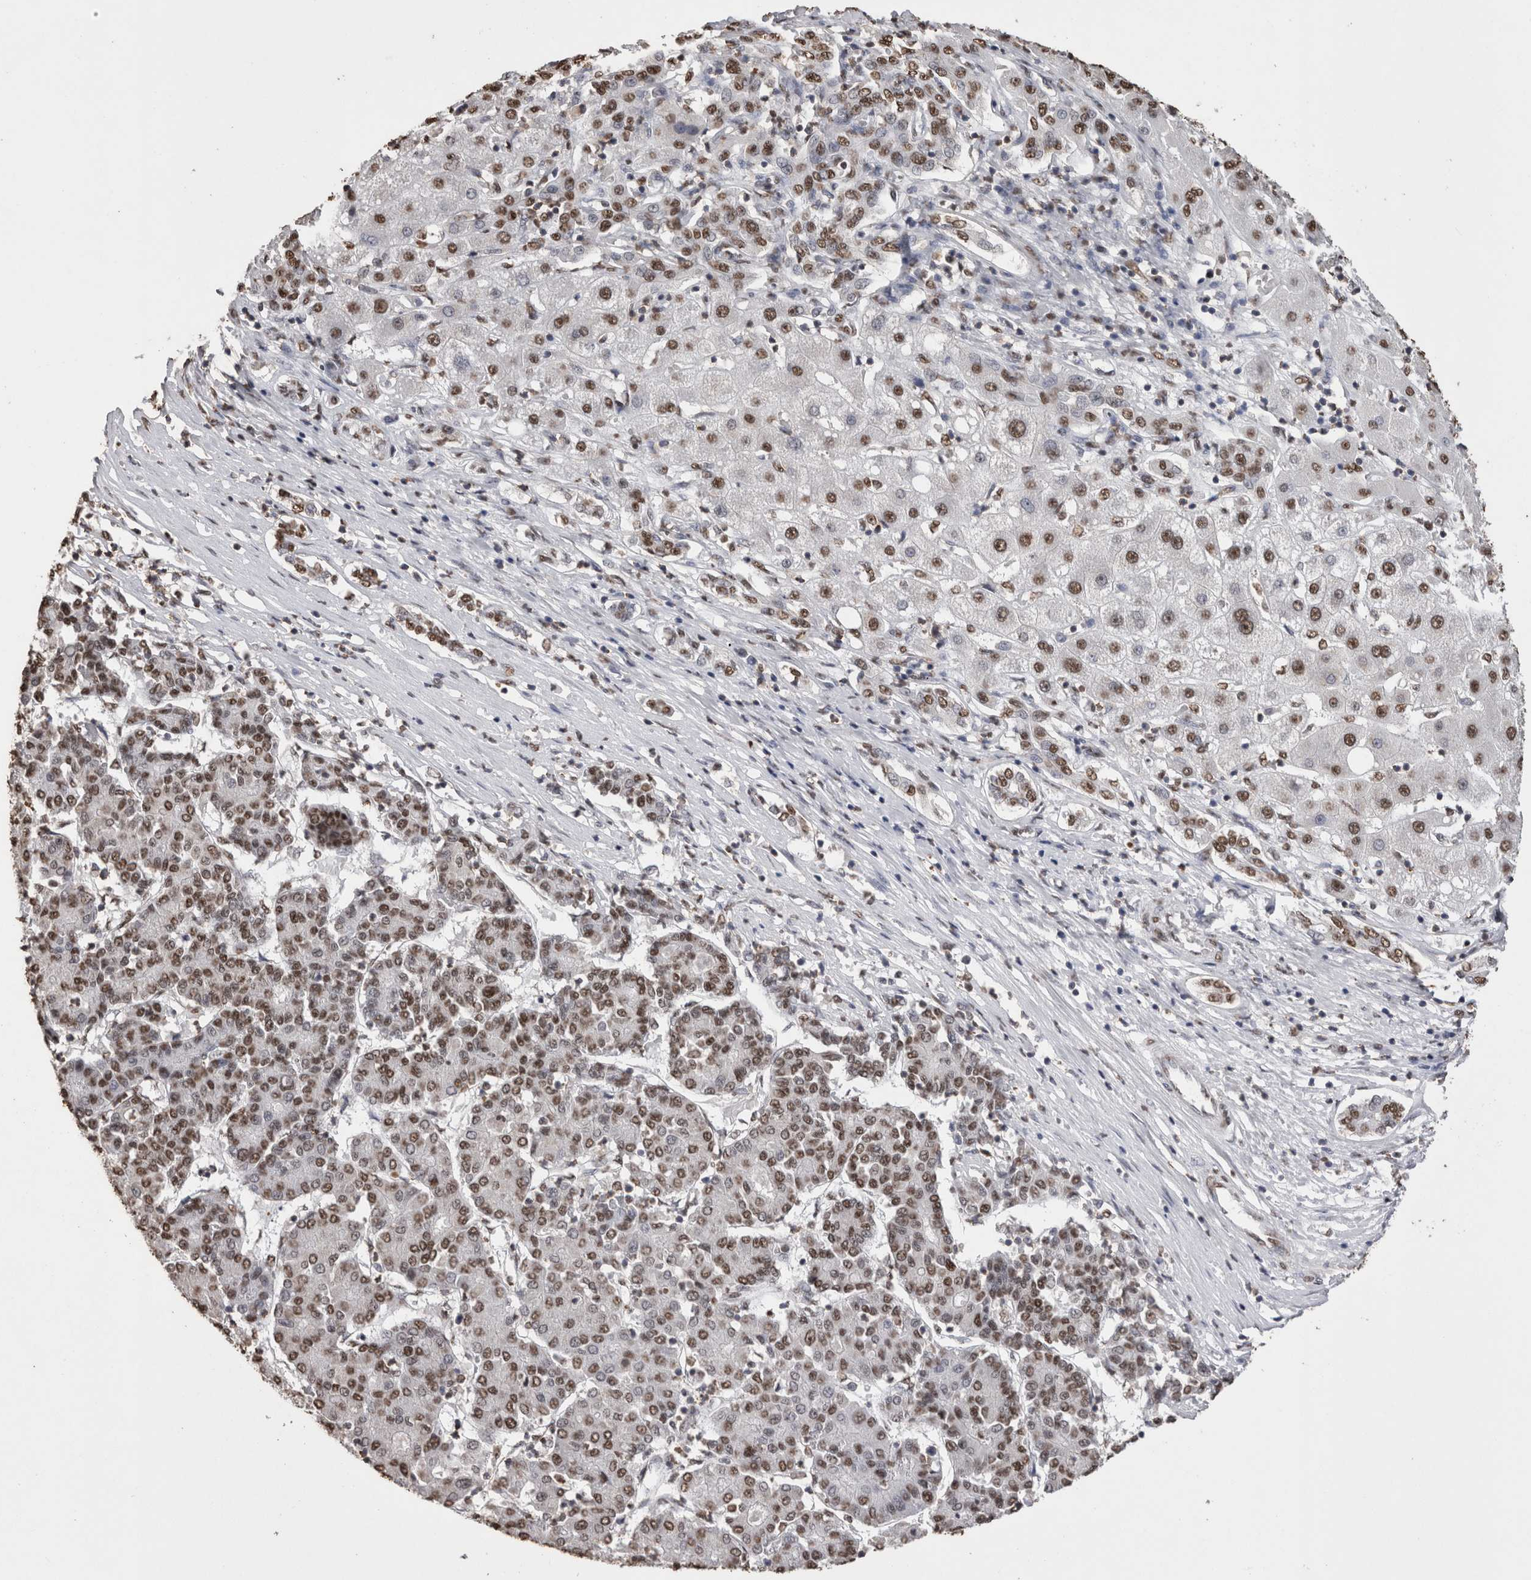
{"staining": {"intensity": "moderate", "quantity": ">75%", "location": "nuclear"}, "tissue": "liver cancer", "cell_type": "Tumor cells", "image_type": "cancer", "snomed": [{"axis": "morphology", "description": "Carcinoma, Hepatocellular, NOS"}, {"axis": "topography", "description": "Liver"}], "caption": "There is medium levels of moderate nuclear expression in tumor cells of hepatocellular carcinoma (liver), as demonstrated by immunohistochemical staining (brown color).", "gene": "NTHL1", "patient": {"sex": "male", "age": 65}}